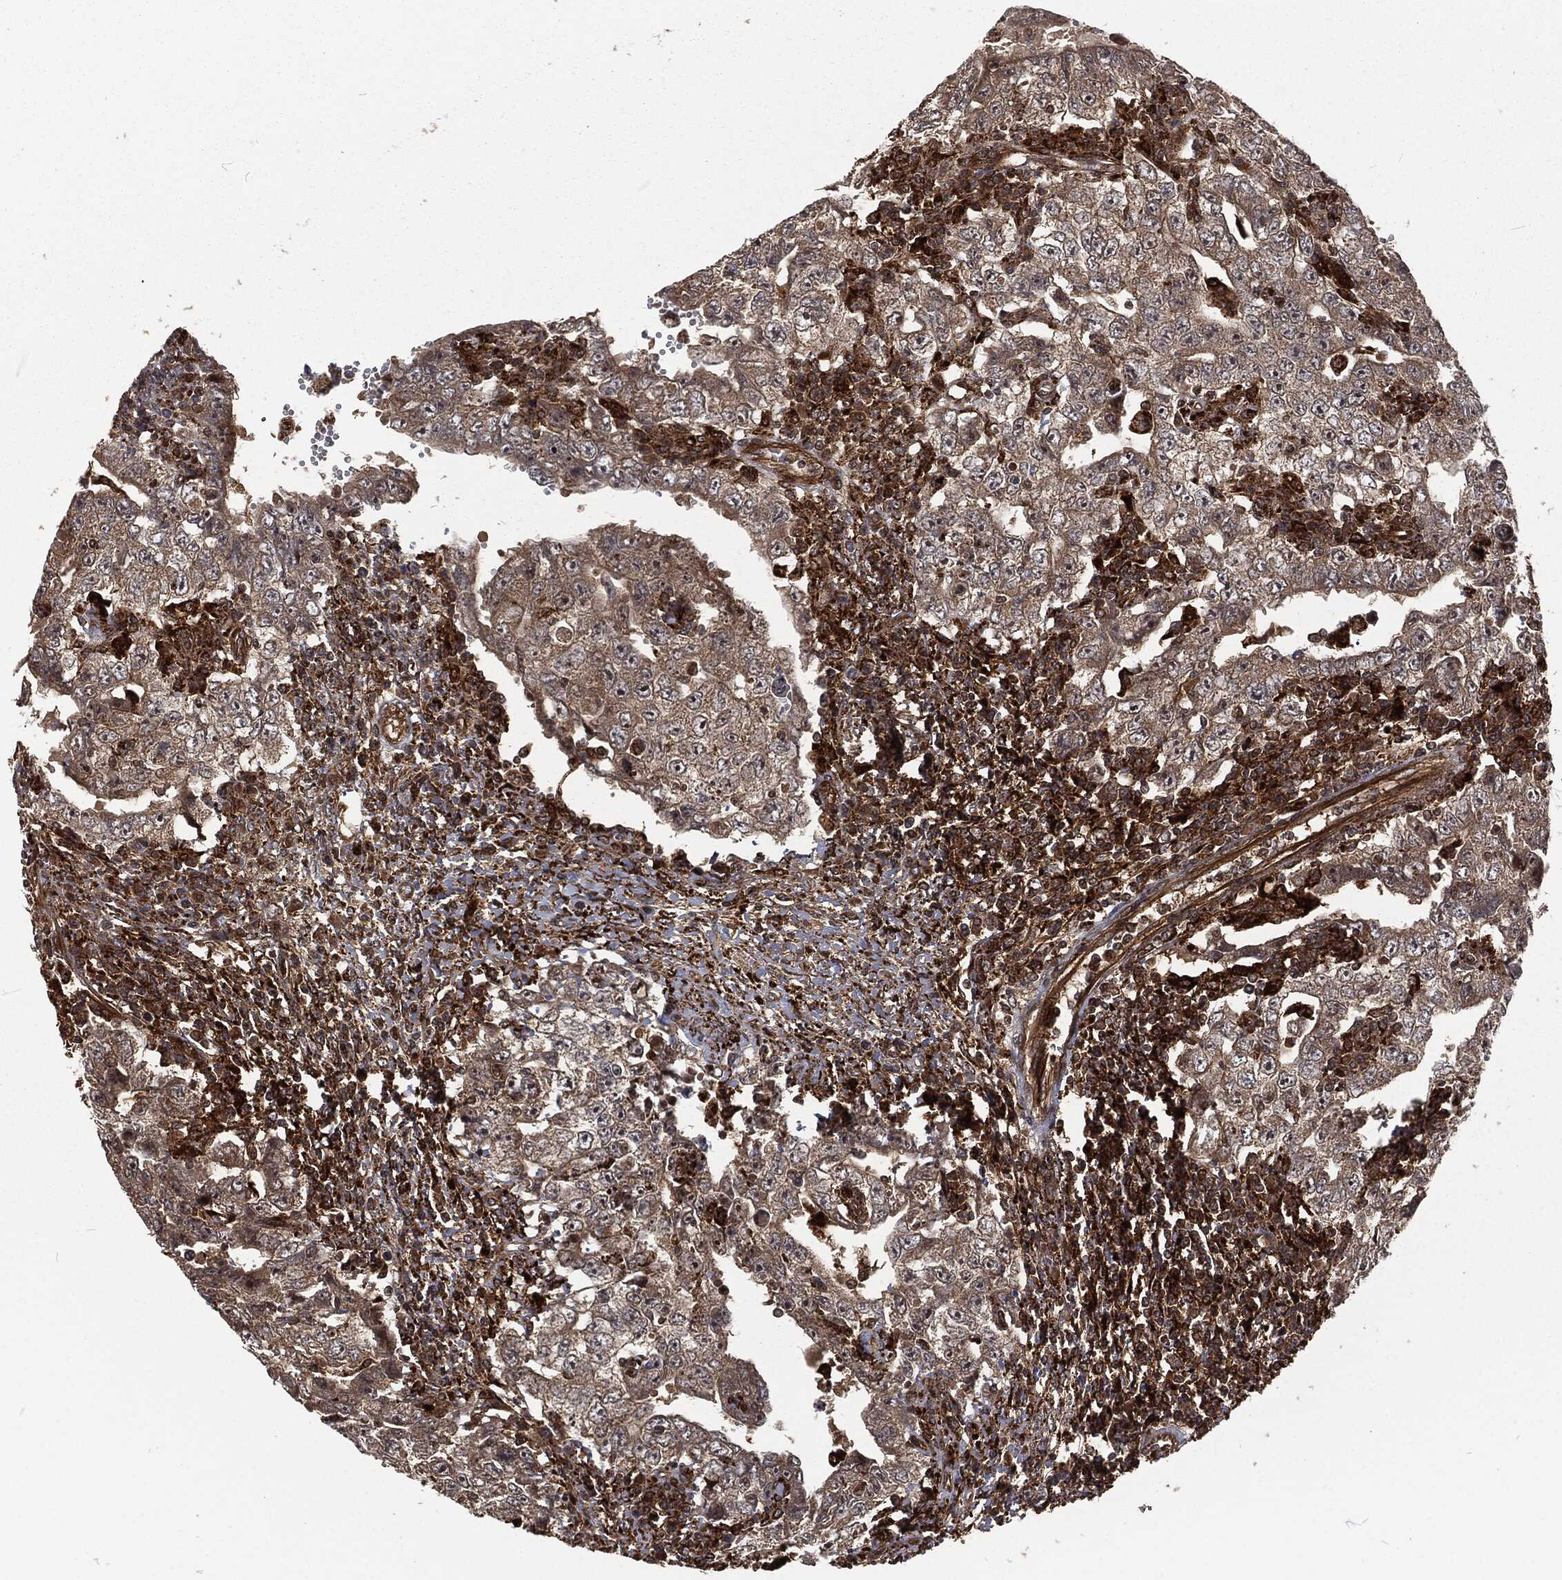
{"staining": {"intensity": "weak", "quantity": "25%-75%", "location": "cytoplasmic/membranous"}, "tissue": "testis cancer", "cell_type": "Tumor cells", "image_type": "cancer", "snomed": [{"axis": "morphology", "description": "Carcinoma, Embryonal, NOS"}, {"axis": "topography", "description": "Testis"}], "caption": "This is a photomicrograph of immunohistochemistry staining of testis cancer (embryonal carcinoma), which shows weak positivity in the cytoplasmic/membranous of tumor cells.", "gene": "RFTN1", "patient": {"sex": "male", "age": 26}}